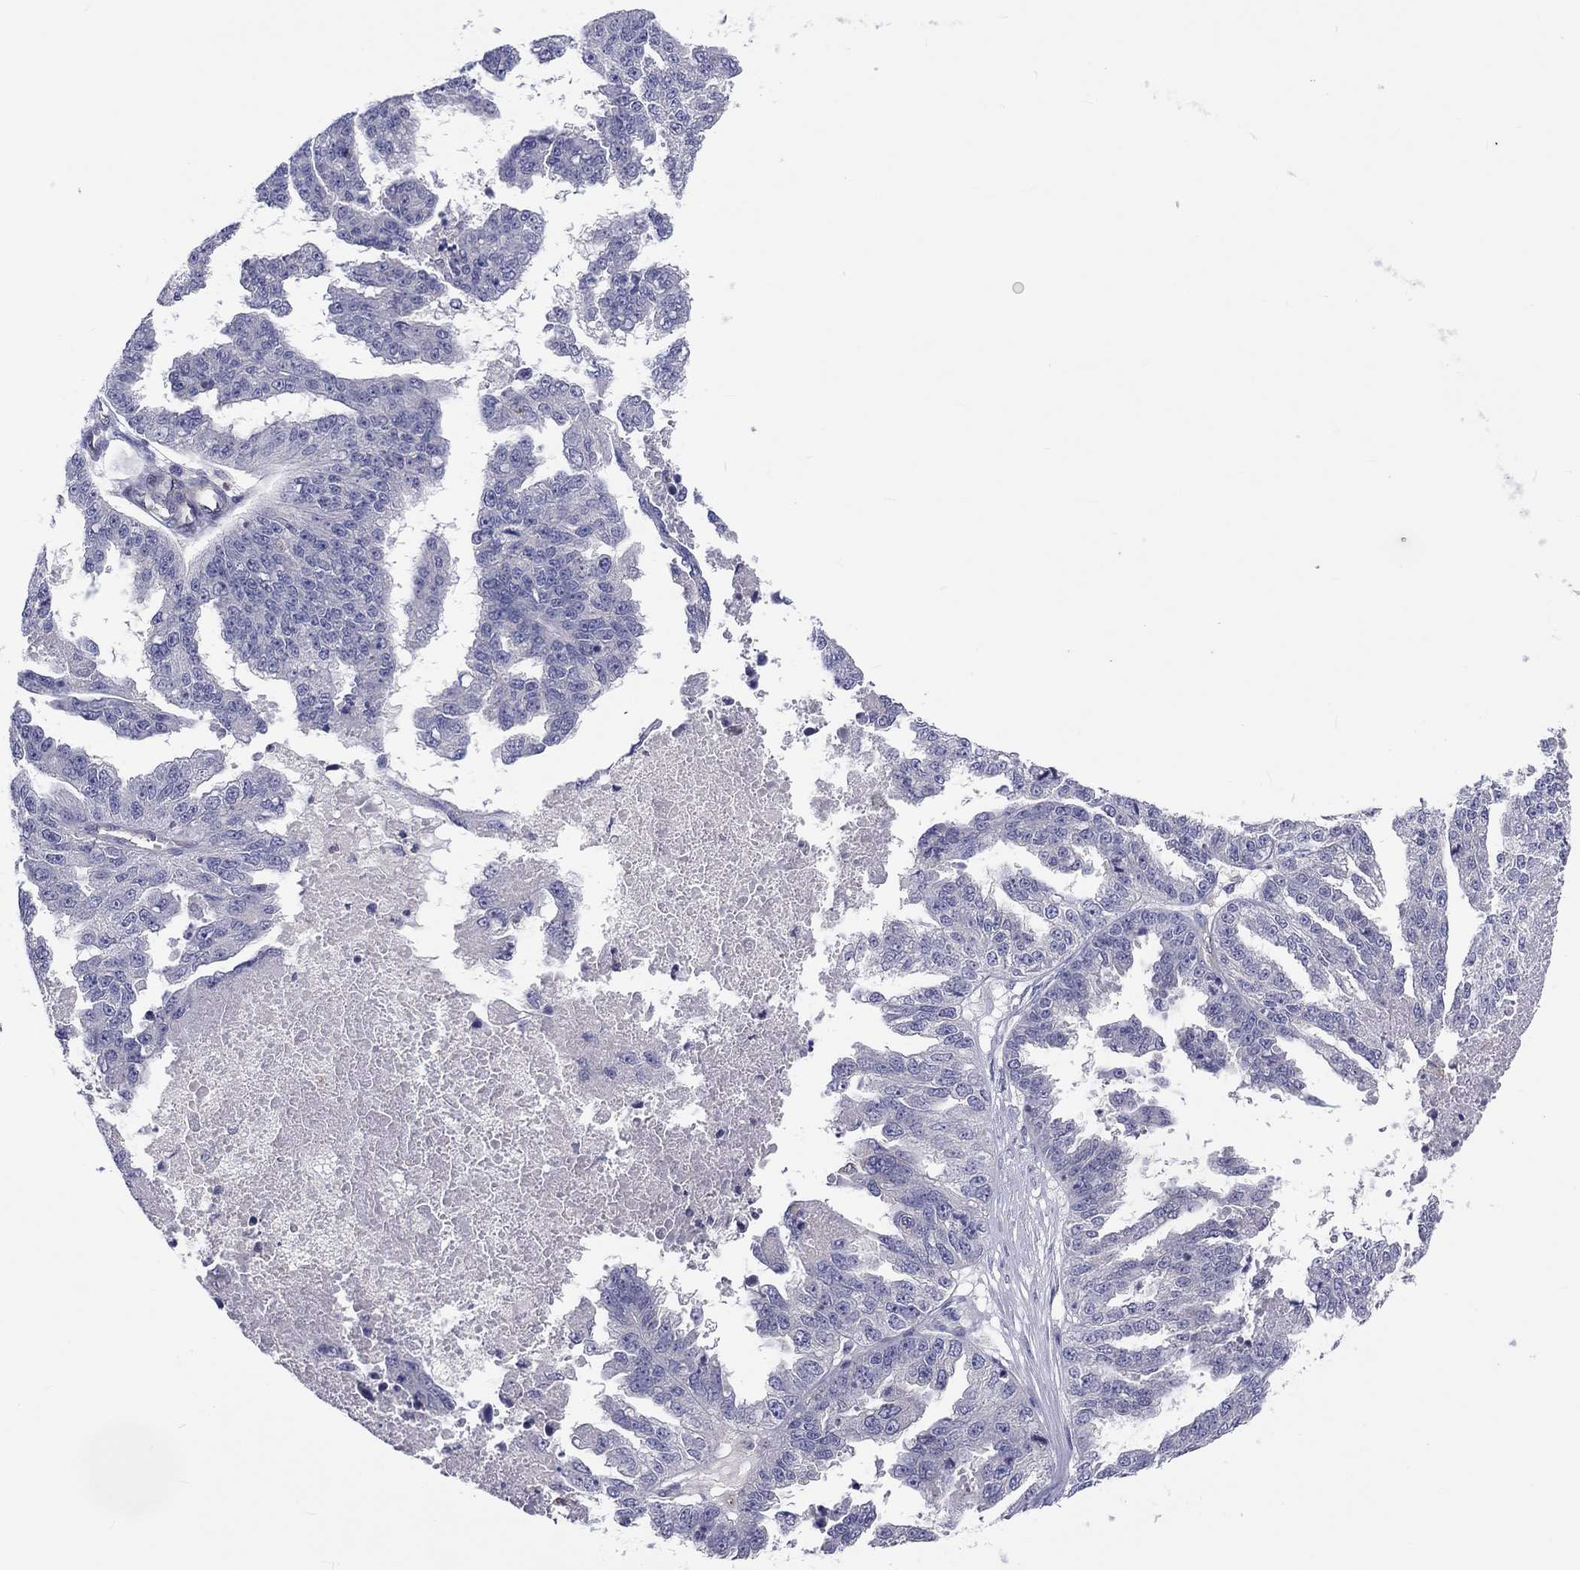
{"staining": {"intensity": "negative", "quantity": "none", "location": "none"}, "tissue": "ovarian cancer", "cell_type": "Tumor cells", "image_type": "cancer", "snomed": [{"axis": "morphology", "description": "Cystadenocarcinoma, serous, NOS"}, {"axis": "topography", "description": "Ovary"}], "caption": "Immunohistochemistry (IHC) of ovarian cancer reveals no staining in tumor cells.", "gene": "ABCG4", "patient": {"sex": "female", "age": 58}}